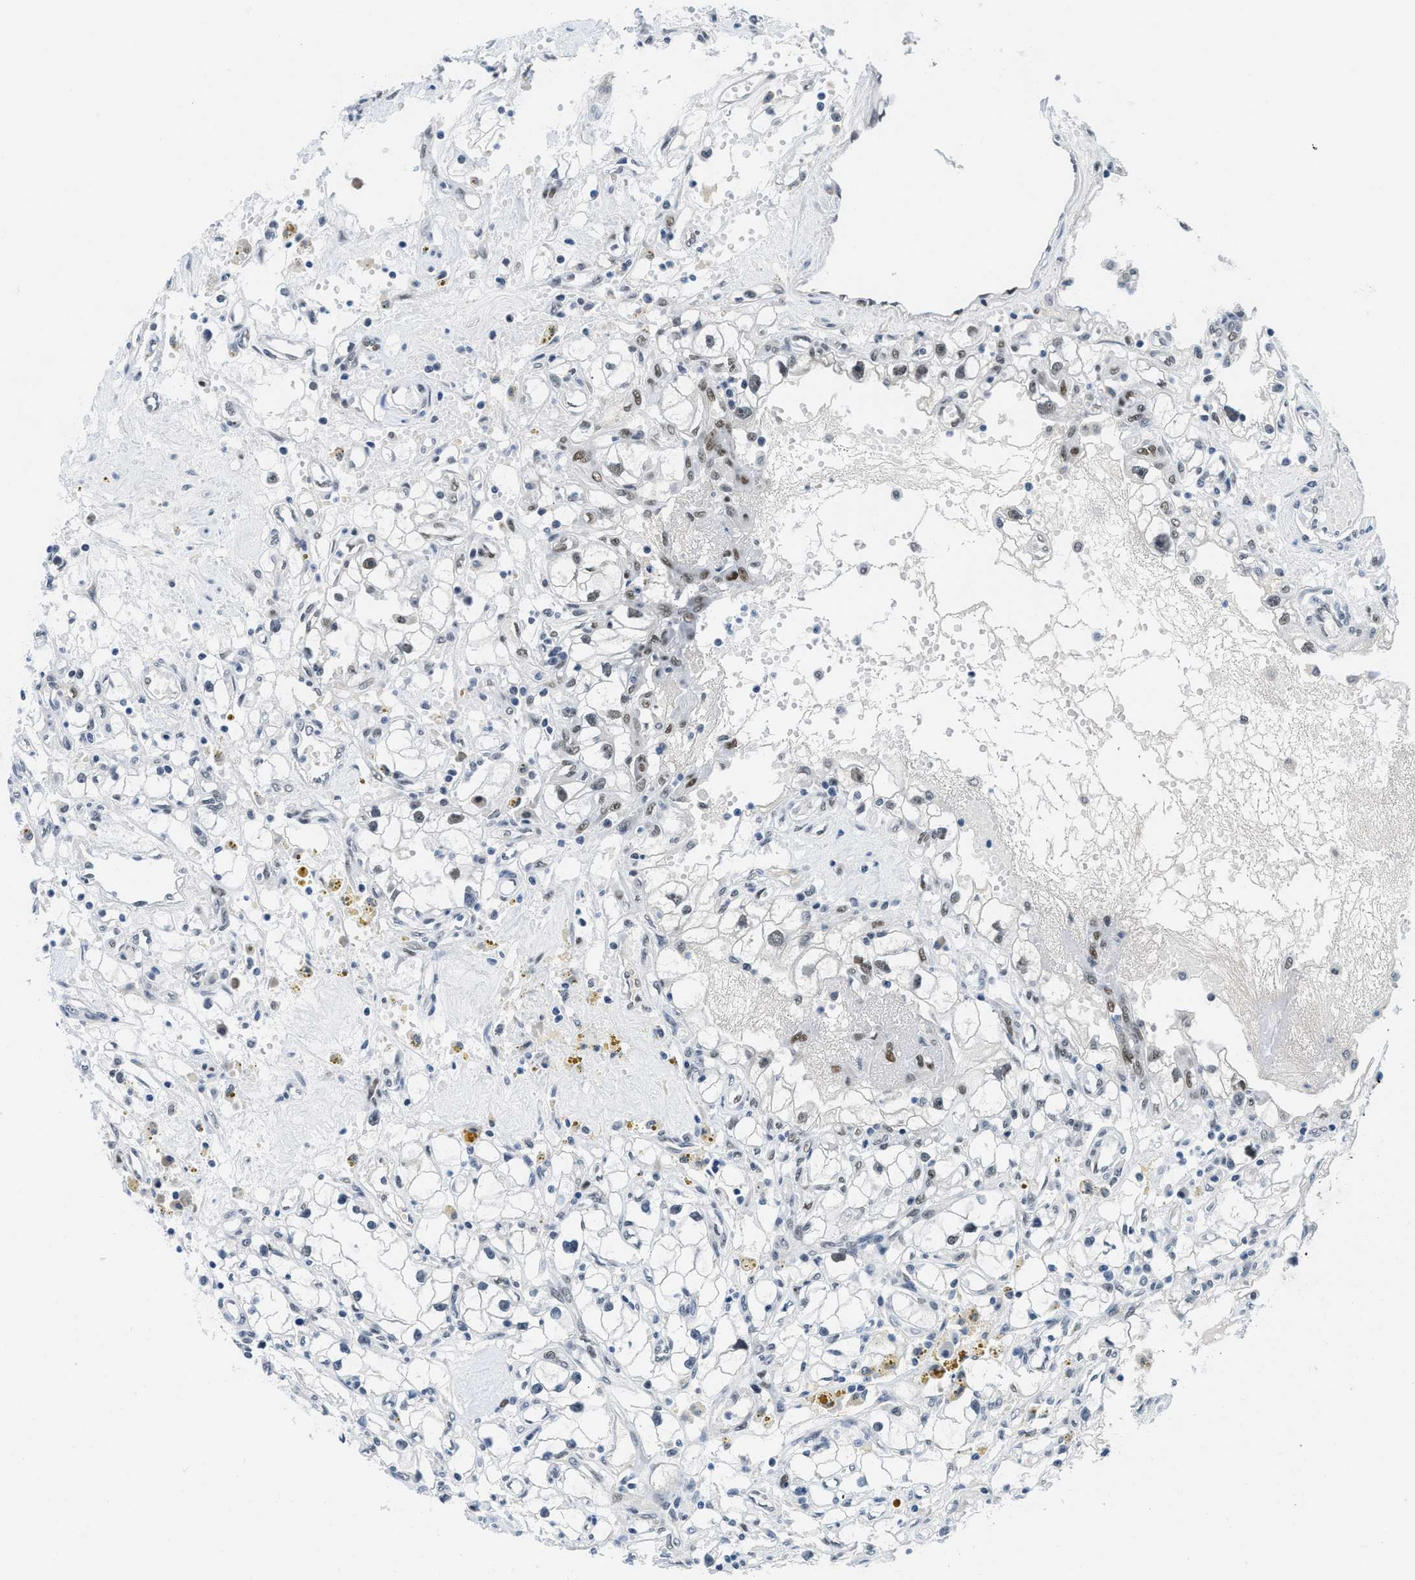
{"staining": {"intensity": "moderate", "quantity": "<25%", "location": "nuclear"}, "tissue": "renal cancer", "cell_type": "Tumor cells", "image_type": "cancer", "snomed": [{"axis": "morphology", "description": "Adenocarcinoma, NOS"}, {"axis": "topography", "description": "Kidney"}], "caption": "This is an image of IHC staining of adenocarcinoma (renal), which shows moderate staining in the nuclear of tumor cells.", "gene": "SMARCAD1", "patient": {"sex": "male", "age": 56}}